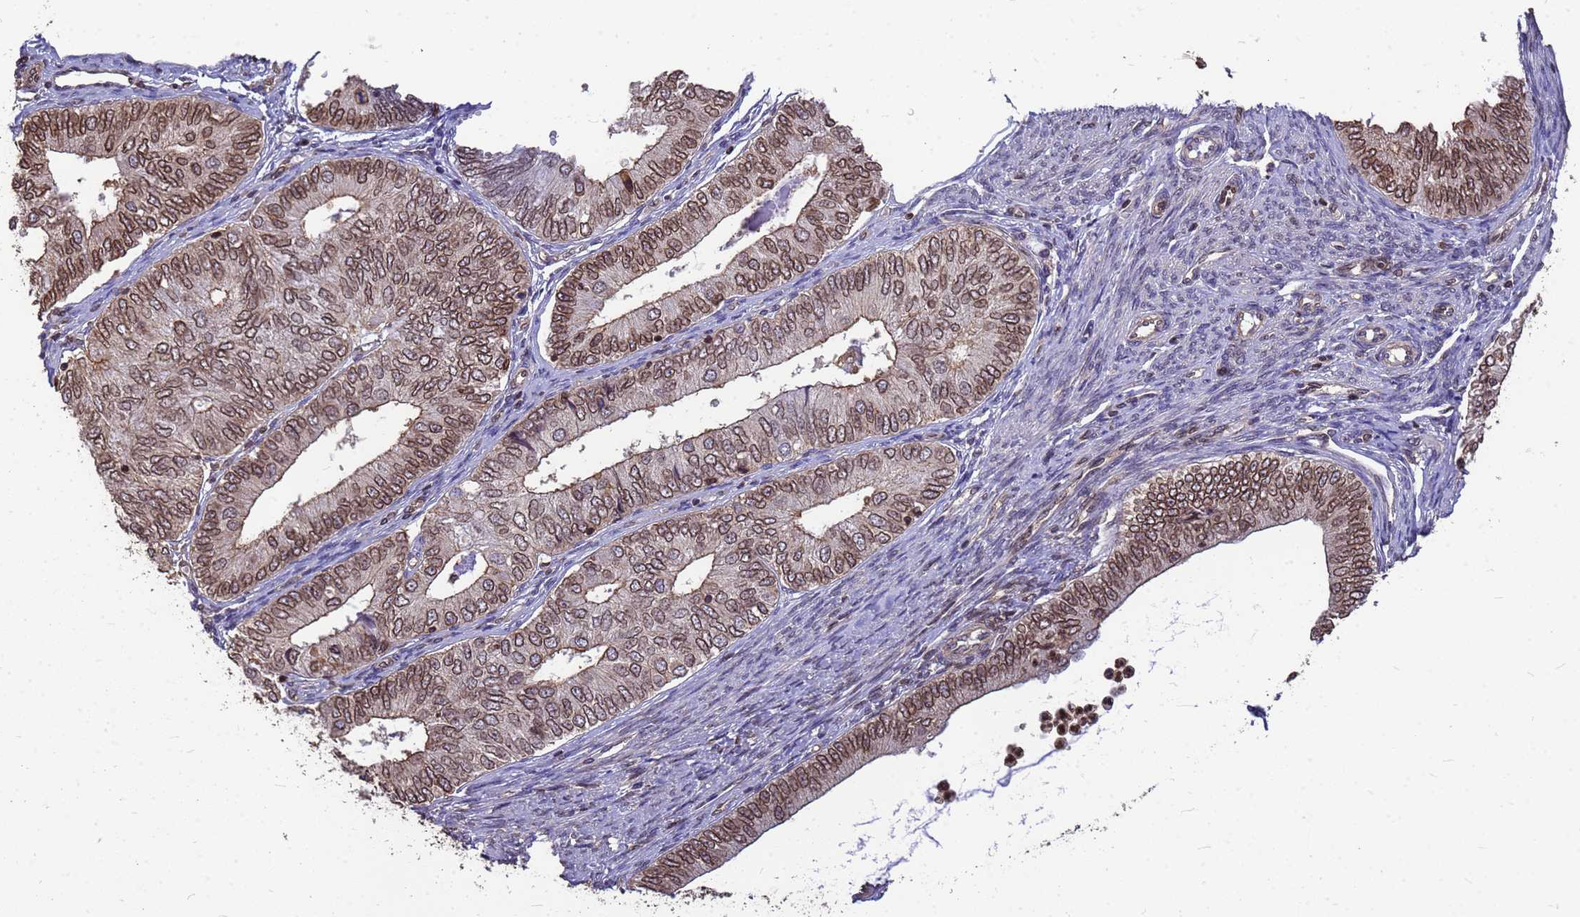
{"staining": {"intensity": "moderate", "quantity": ">75%", "location": "cytoplasmic/membranous,nuclear"}, "tissue": "endometrial cancer", "cell_type": "Tumor cells", "image_type": "cancer", "snomed": [{"axis": "morphology", "description": "Adenocarcinoma, NOS"}, {"axis": "topography", "description": "Endometrium"}], "caption": "Immunohistochemistry (IHC) (DAB (3,3'-diaminobenzidine)) staining of endometrial cancer shows moderate cytoplasmic/membranous and nuclear protein staining in about >75% of tumor cells.", "gene": "C1orf35", "patient": {"sex": "female", "age": 68}}